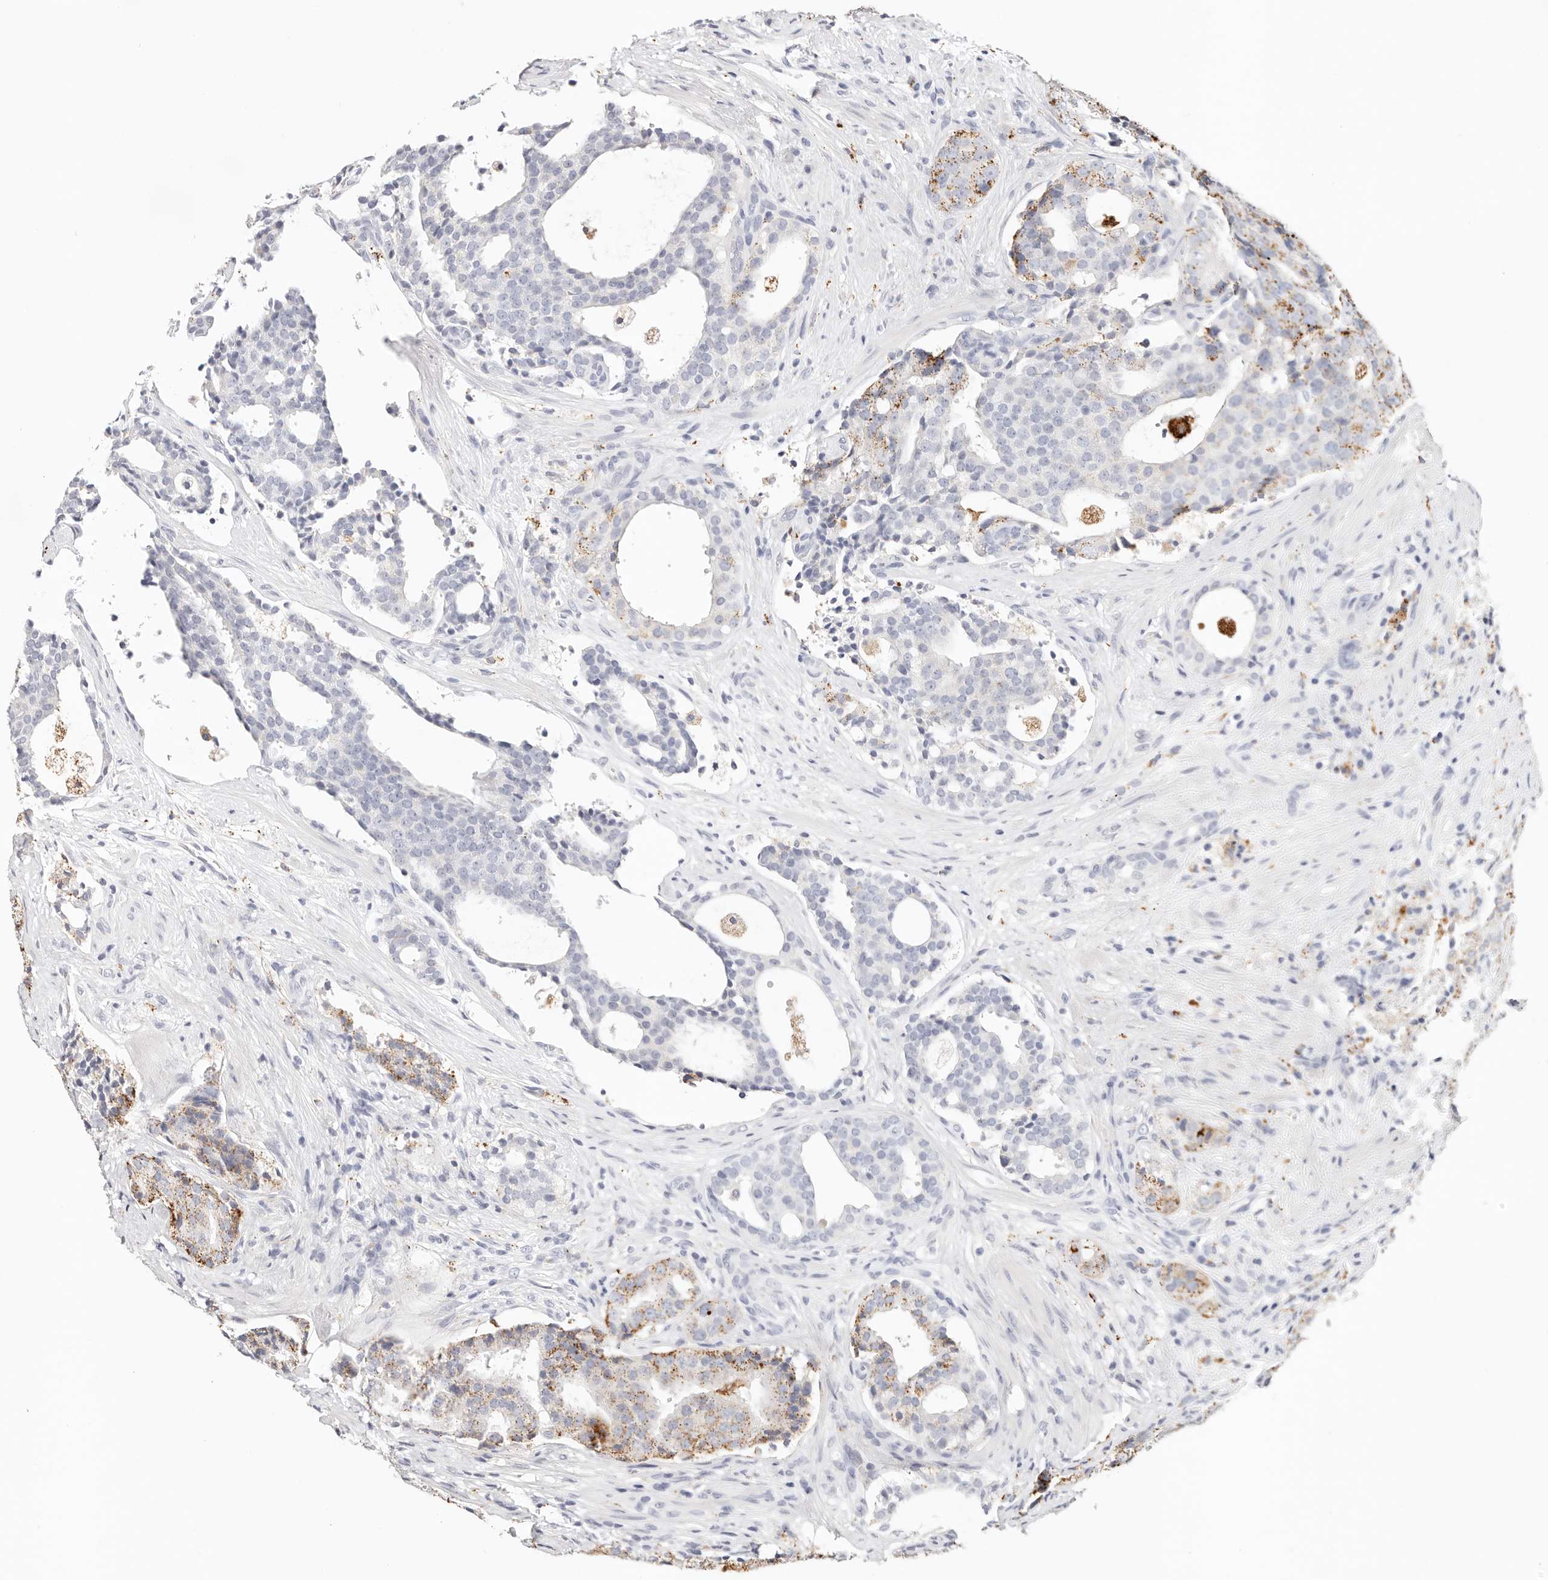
{"staining": {"intensity": "moderate", "quantity": "<25%", "location": "cytoplasmic/membranous"}, "tissue": "prostate cancer", "cell_type": "Tumor cells", "image_type": "cancer", "snomed": [{"axis": "morphology", "description": "Adenocarcinoma, High grade"}, {"axis": "topography", "description": "Prostate"}], "caption": "Tumor cells display moderate cytoplasmic/membranous expression in about <25% of cells in prostate cancer (adenocarcinoma (high-grade)).", "gene": "STKLD1", "patient": {"sex": "male", "age": 56}}